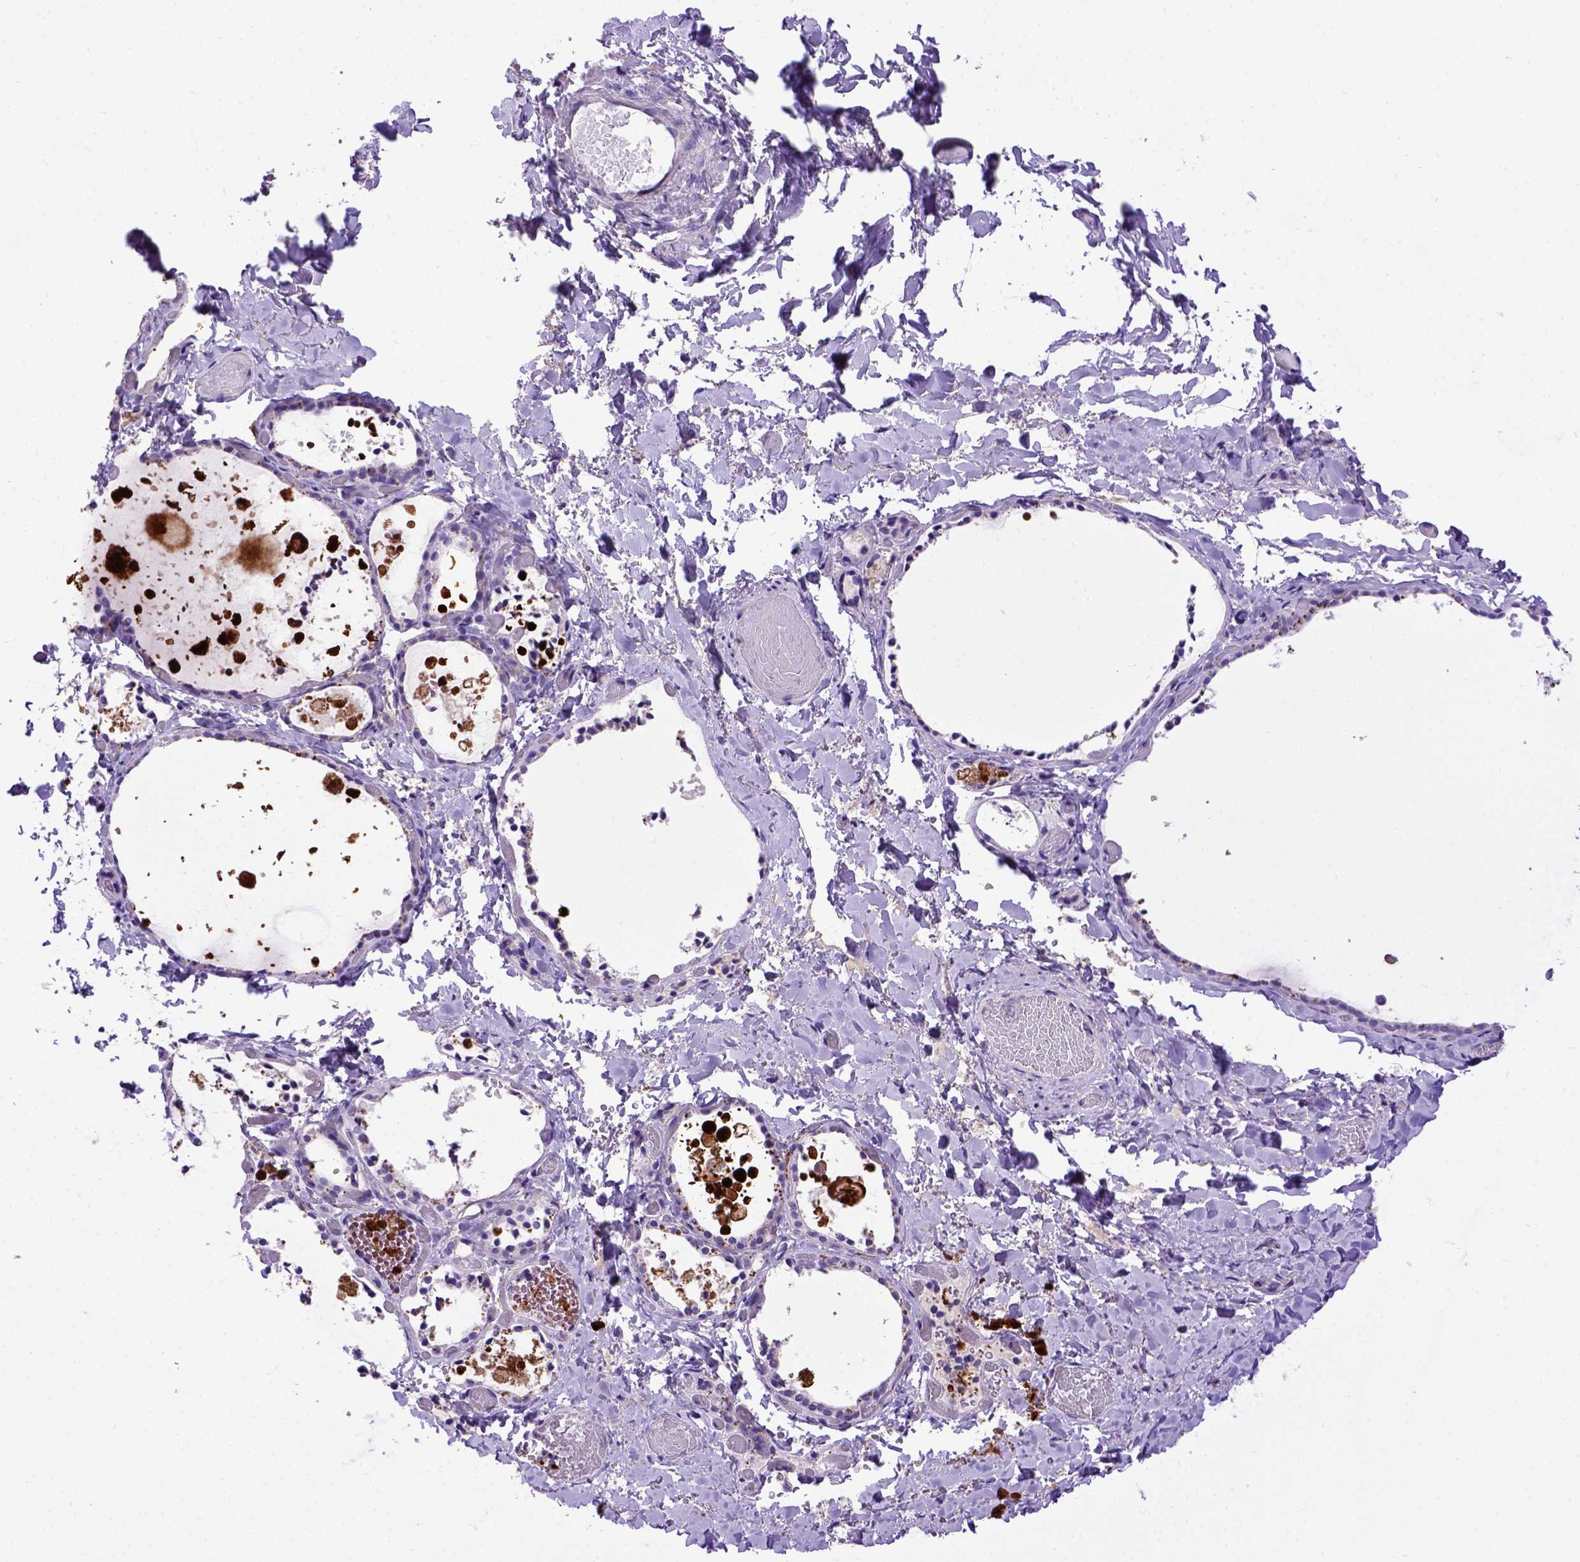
{"staining": {"intensity": "negative", "quantity": "none", "location": "none"}, "tissue": "thyroid gland", "cell_type": "Glandular cells", "image_type": "normal", "snomed": [{"axis": "morphology", "description": "Normal tissue, NOS"}, {"axis": "topography", "description": "Thyroid gland"}], "caption": "This is an IHC micrograph of normal thyroid gland. There is no staining in glandular cells.", "gene": "ADAM12", "patient": {"sex": "female", "age": 56}}